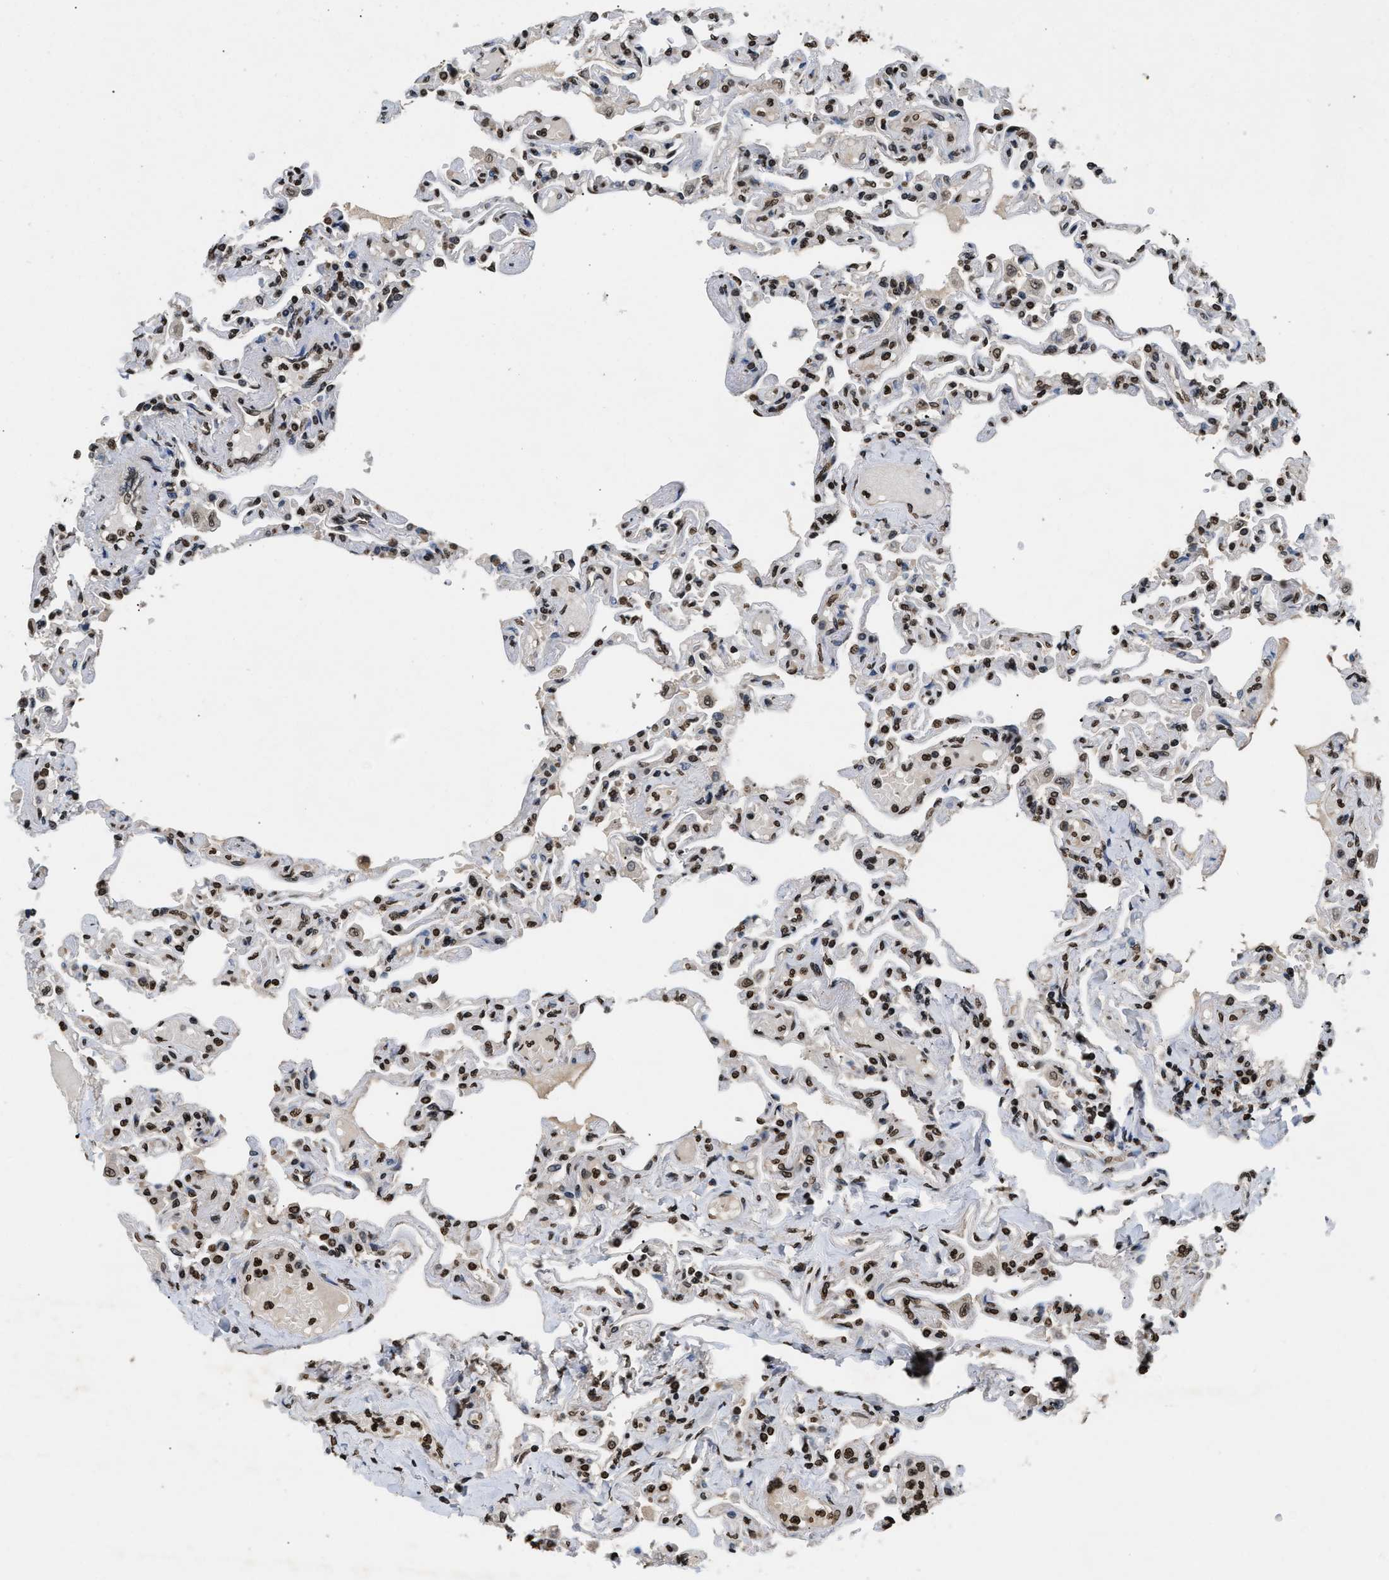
{"staining": {"intensity": "strong", "quantity": ">75%", "location": "nuclear"}, "tissue": "lung", "cell_type": "Alveolar cells", "image_type": "normal", "snomed": [{"axis": "morphology", "description": "Normal tissue, NOS"}, {"axis": "topography", "description": "Lung"}], "caption": "High-power microscopy captured an immunohistochemistry (IHC) photomicrograph of unremarkable lung, revealing strong nuclear expression in approximately >75% of alveolar cells.", "gene": "DNASE1L3", "patient": {"sex": "male", "age": 21}}